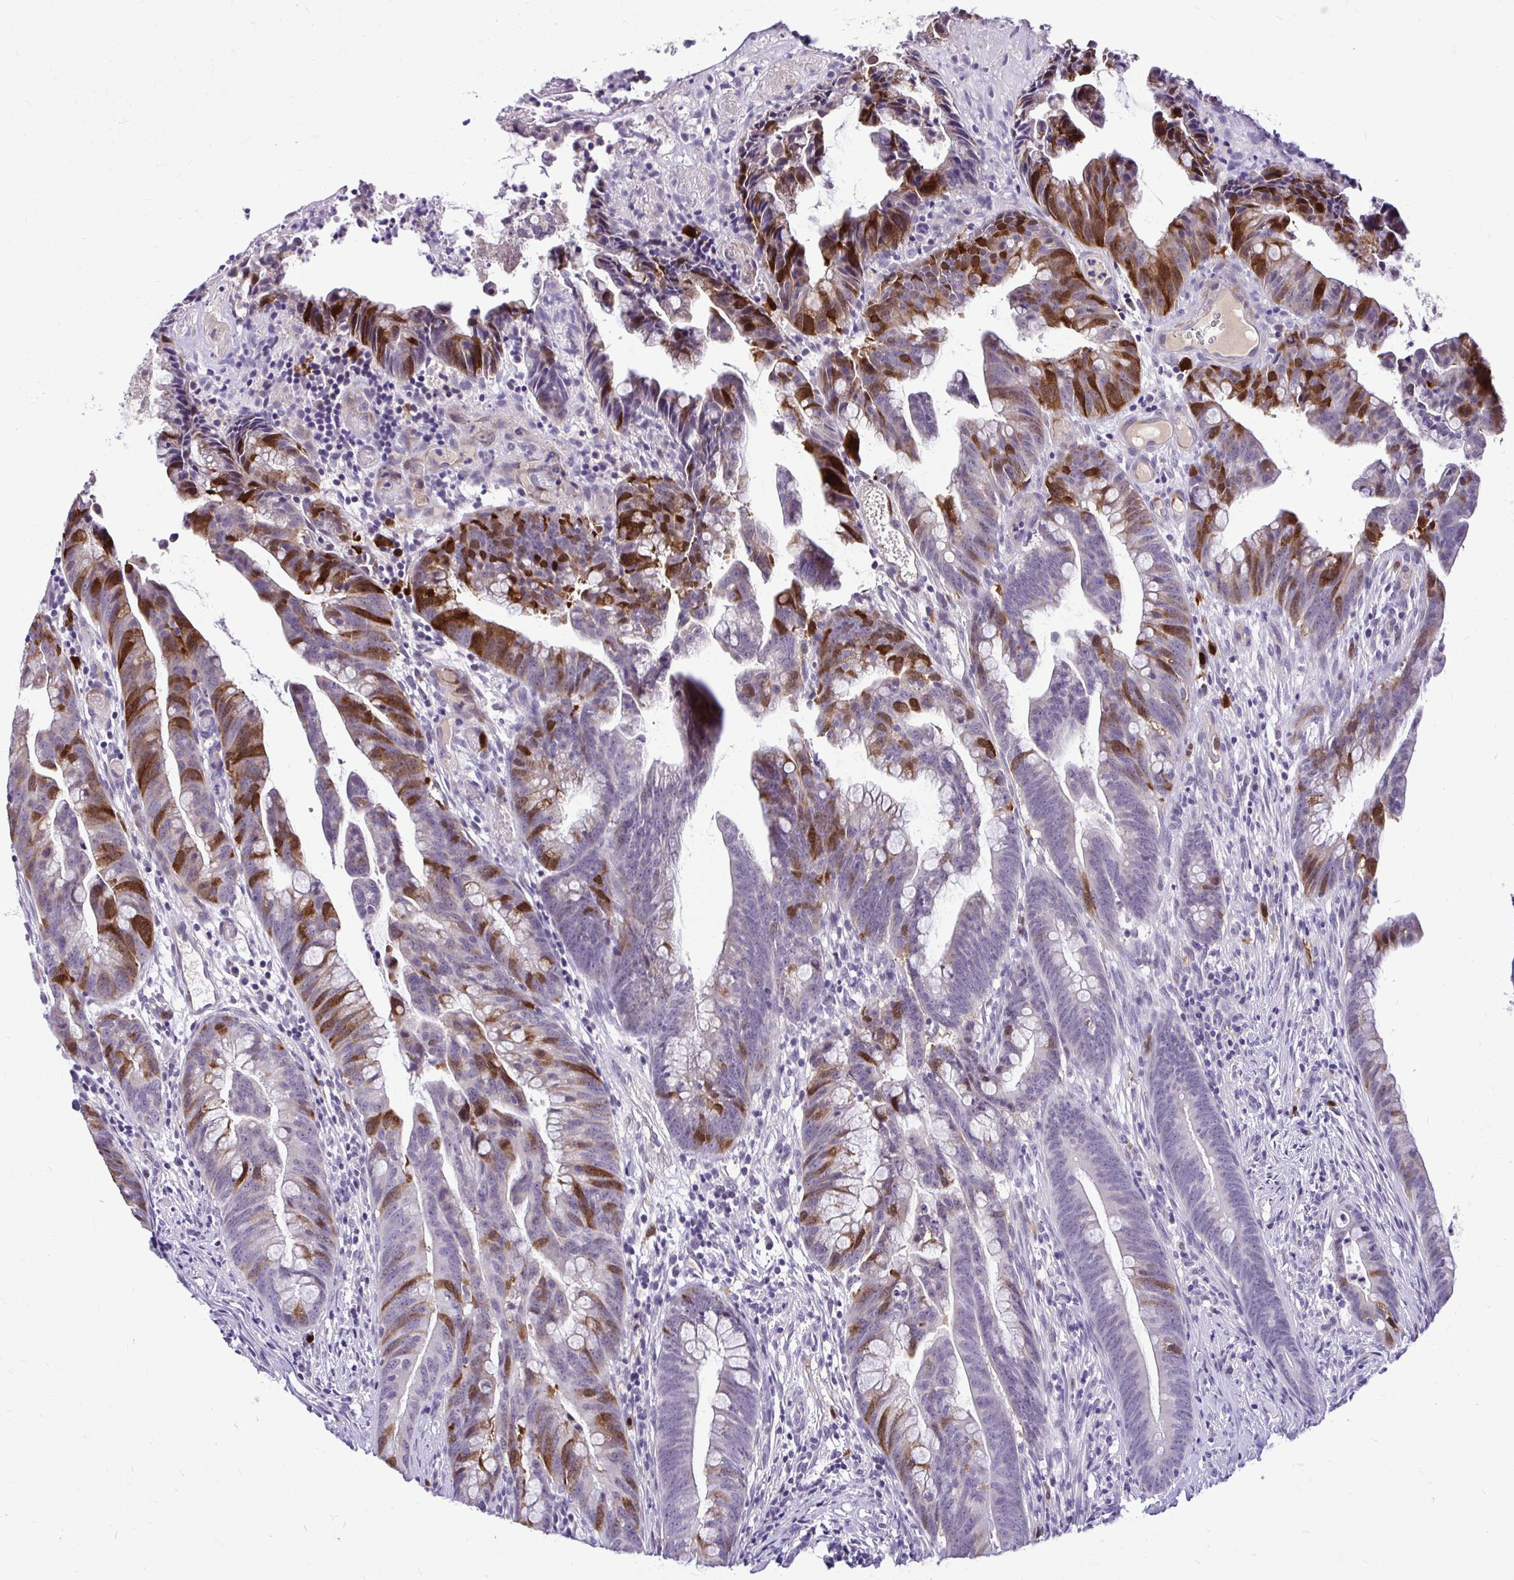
{"staining": {"intensity": "strong", "quantity": "25%-75%", "location": "cytoplasmic/membranous,nuclear"}, "tissue": "colorectal cancer", "cell_type": "Tumor cells", "image_type": "cancer", "snomed": [{"axis": "morphology", "description": "Adenocarcinoma, NOS"}, {"axis": "topography", "description": "Colon"}], "caption": "Adenocarcinoma (colorectal) was stained to show a protein in brown. There is high levels of strong cytoplasmic/membranous and nuclear staining in about 25%-75% of tumor cells.", "gene": "CDC20", "patient": {"sex": "male", "age": 62}}